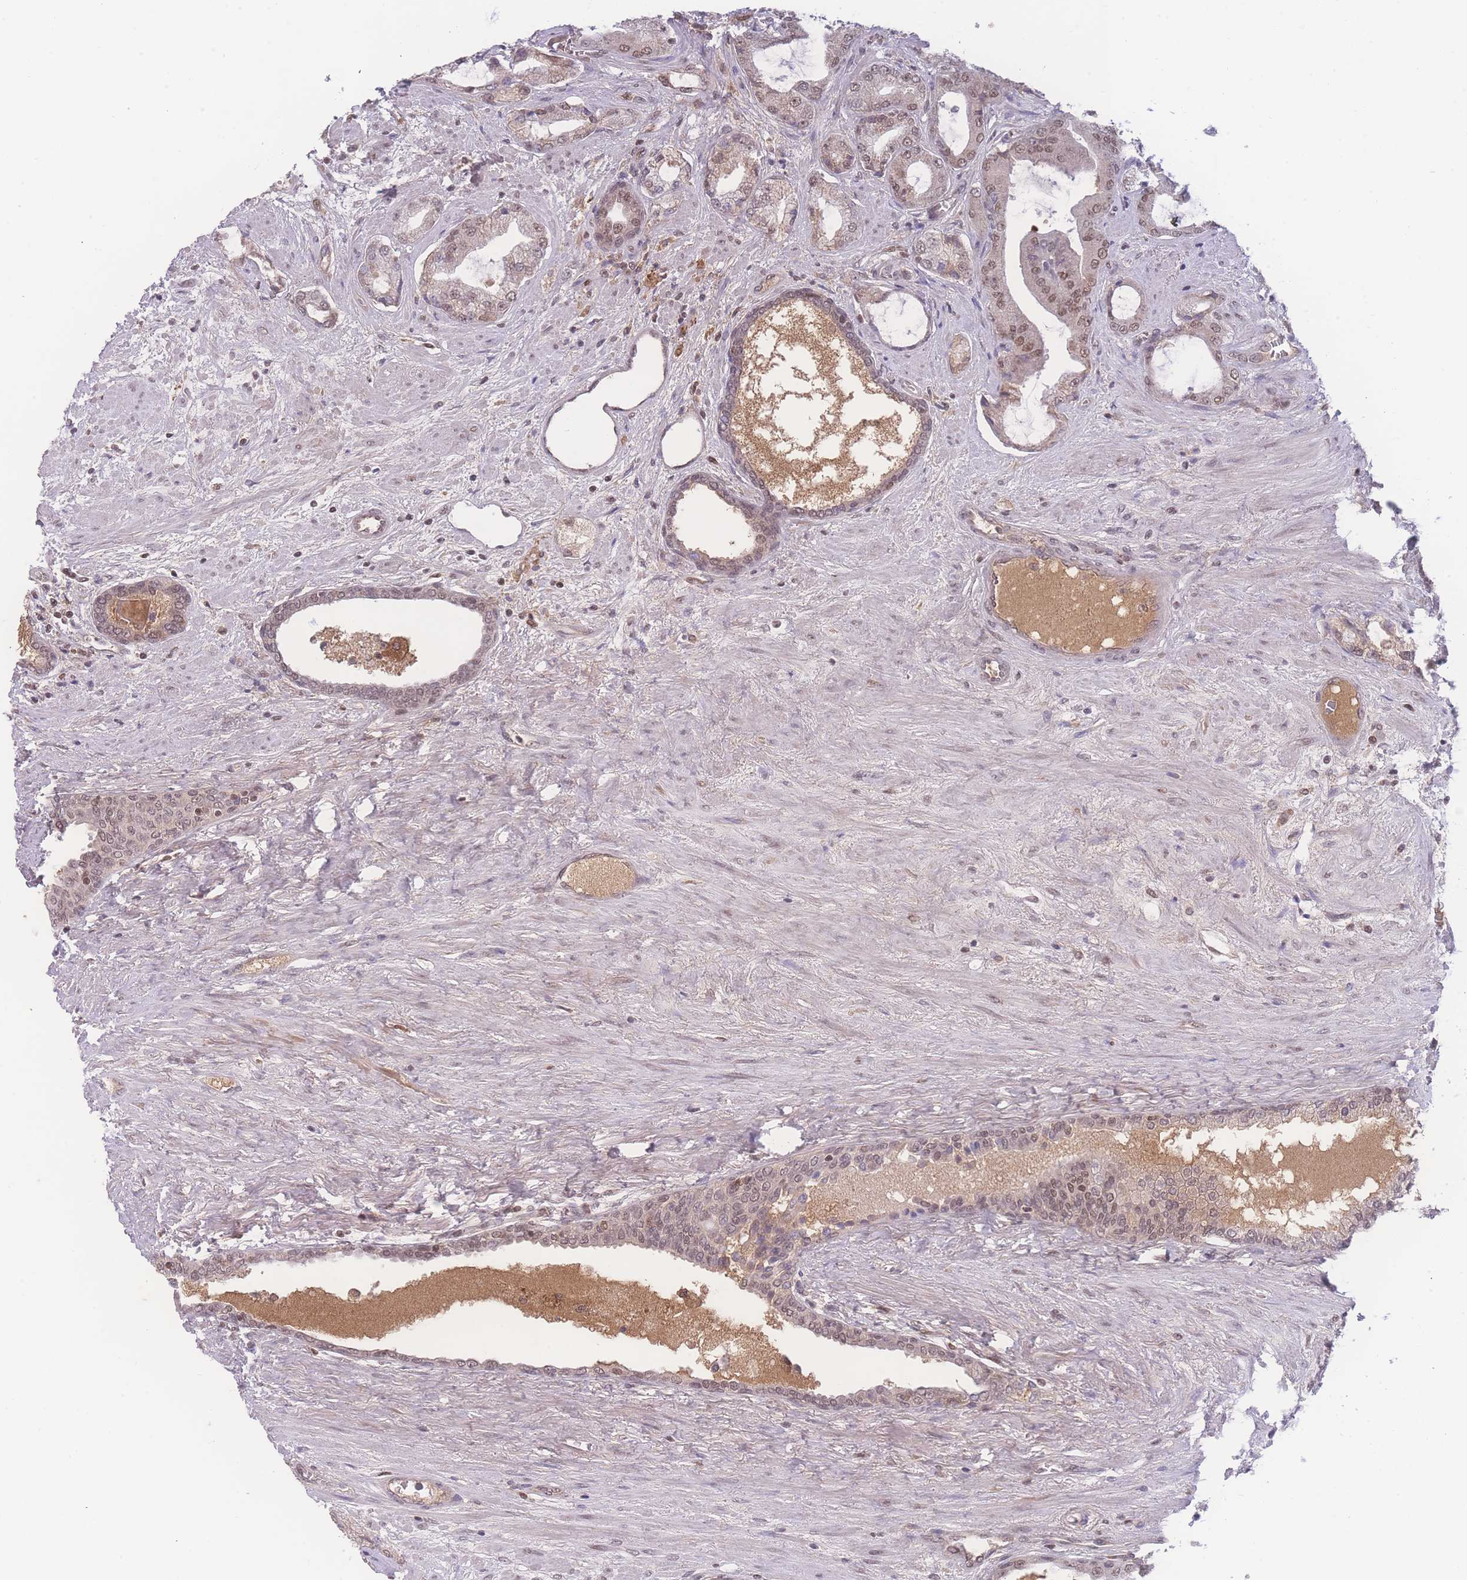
{"staining": {"intensity": "weak", "quantity": ">75%", "location": "nuclear"}, "tissue": "prostate cancer", "cell_type": "Tumor cells", "image_type": "cancer", "snomed": [{"axis": "morphology", "description": "Adenocarcinoma, High grade"}, {"axis": "topography", "description": "Prostate"}], "caption": "This is a photomicrograph of IHC staining of high-grade adenocarcinoma (prostate), which shows weak staining in the nuclear of tumor cells.", "gene": "RAVER1", "patient": {"sex": "male", "age": 68}}